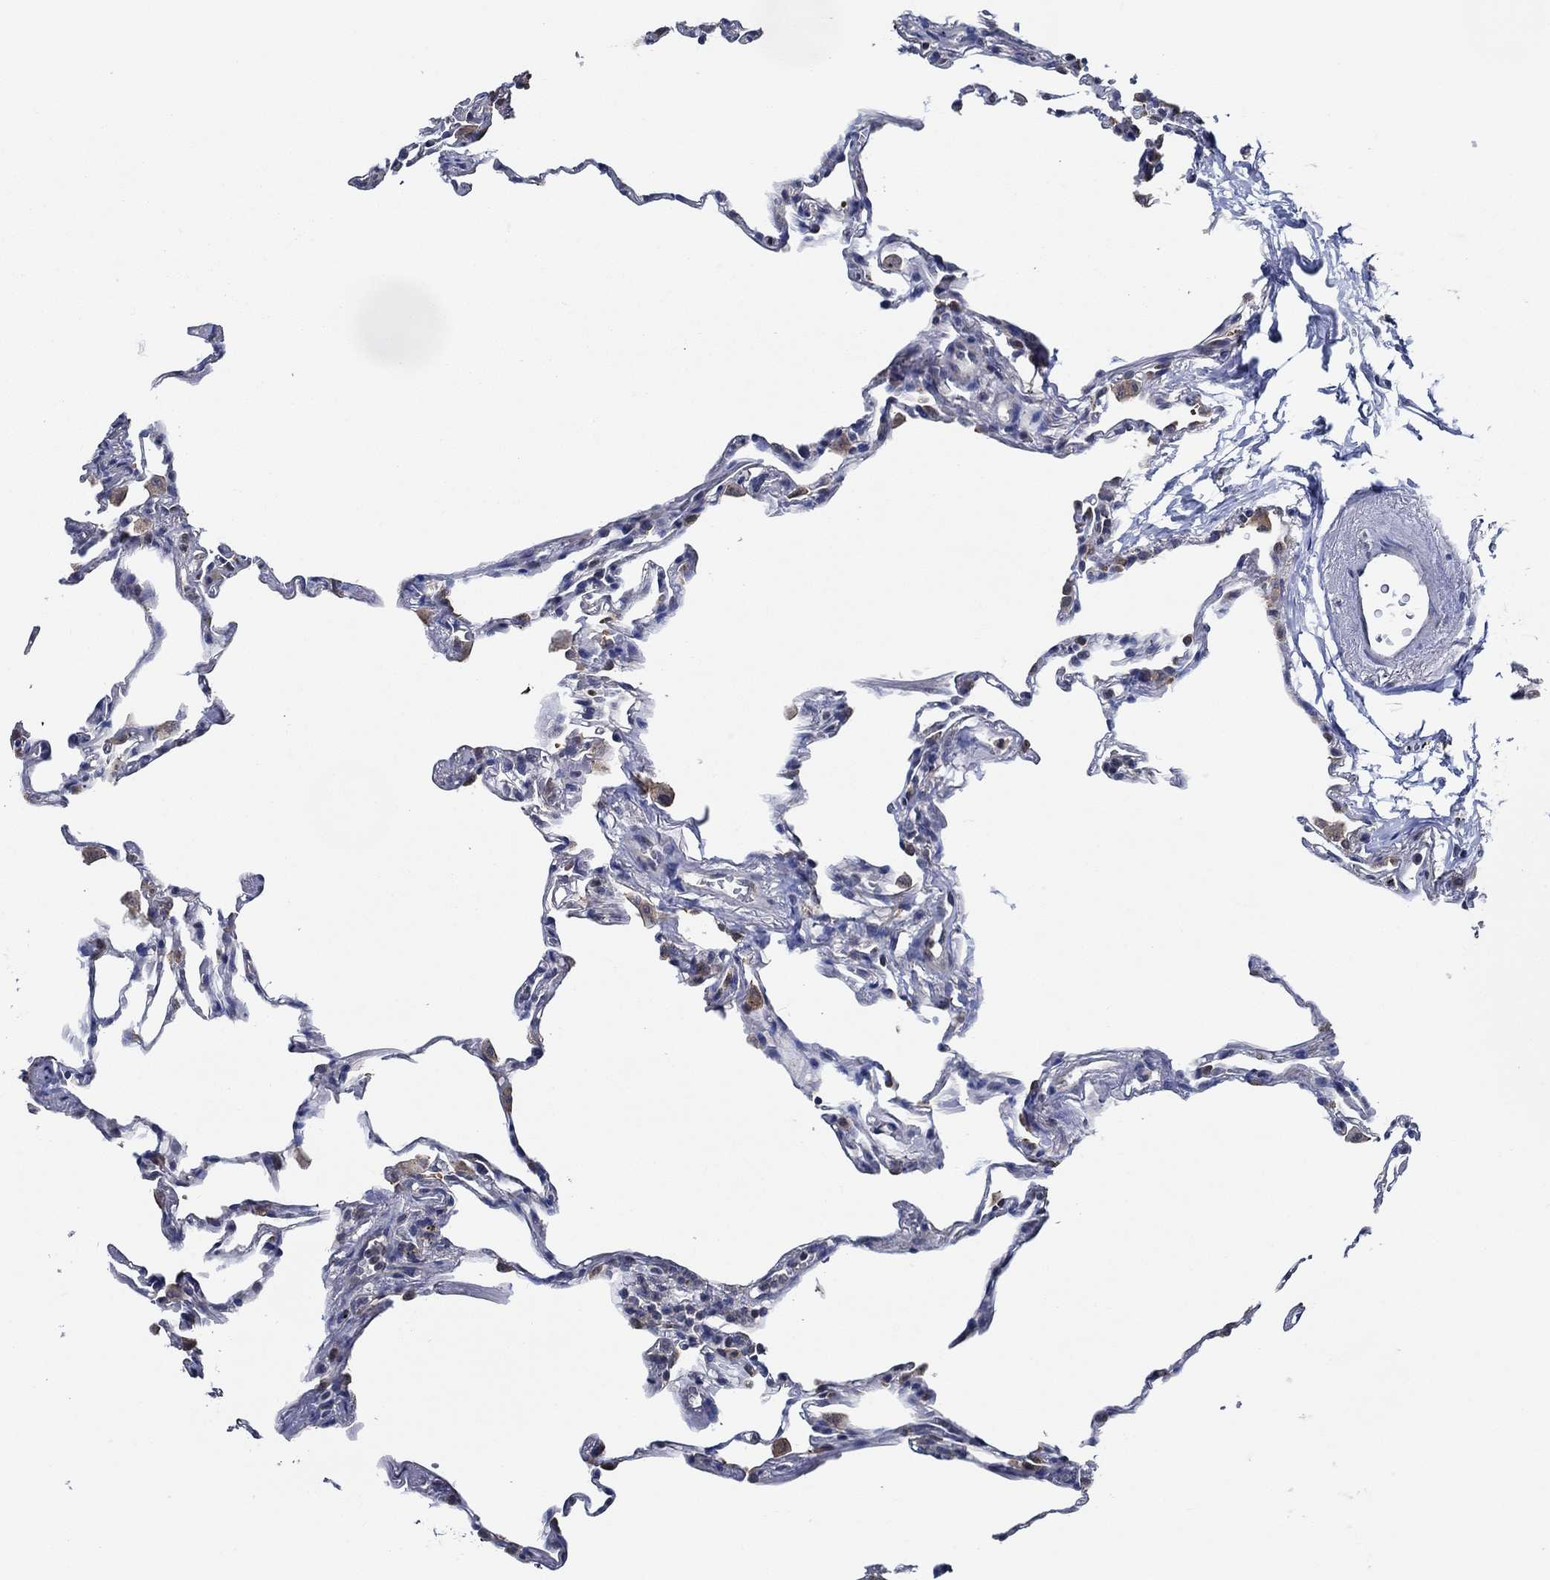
{"staining": {"intensity": "negative", "quantity": "none", "location": "none"}, "tissue": "lung", "cell_type": "Alveolar cells", "image_type": "normal", "snomed": [{"axis": "morphology", "description": "Normal tissue, NOS"}, {"axis": "topography", "description": "Lung"}], "caption": "Immunohistochemical staining of unremarkable human lung demonstrates no significant expression in alveolar cells. (DAB (3,3'-diaminobenzidine) IHC, high magnification).", "gene": "DACT1", "patient": {"sex": "female", "age": 57}}